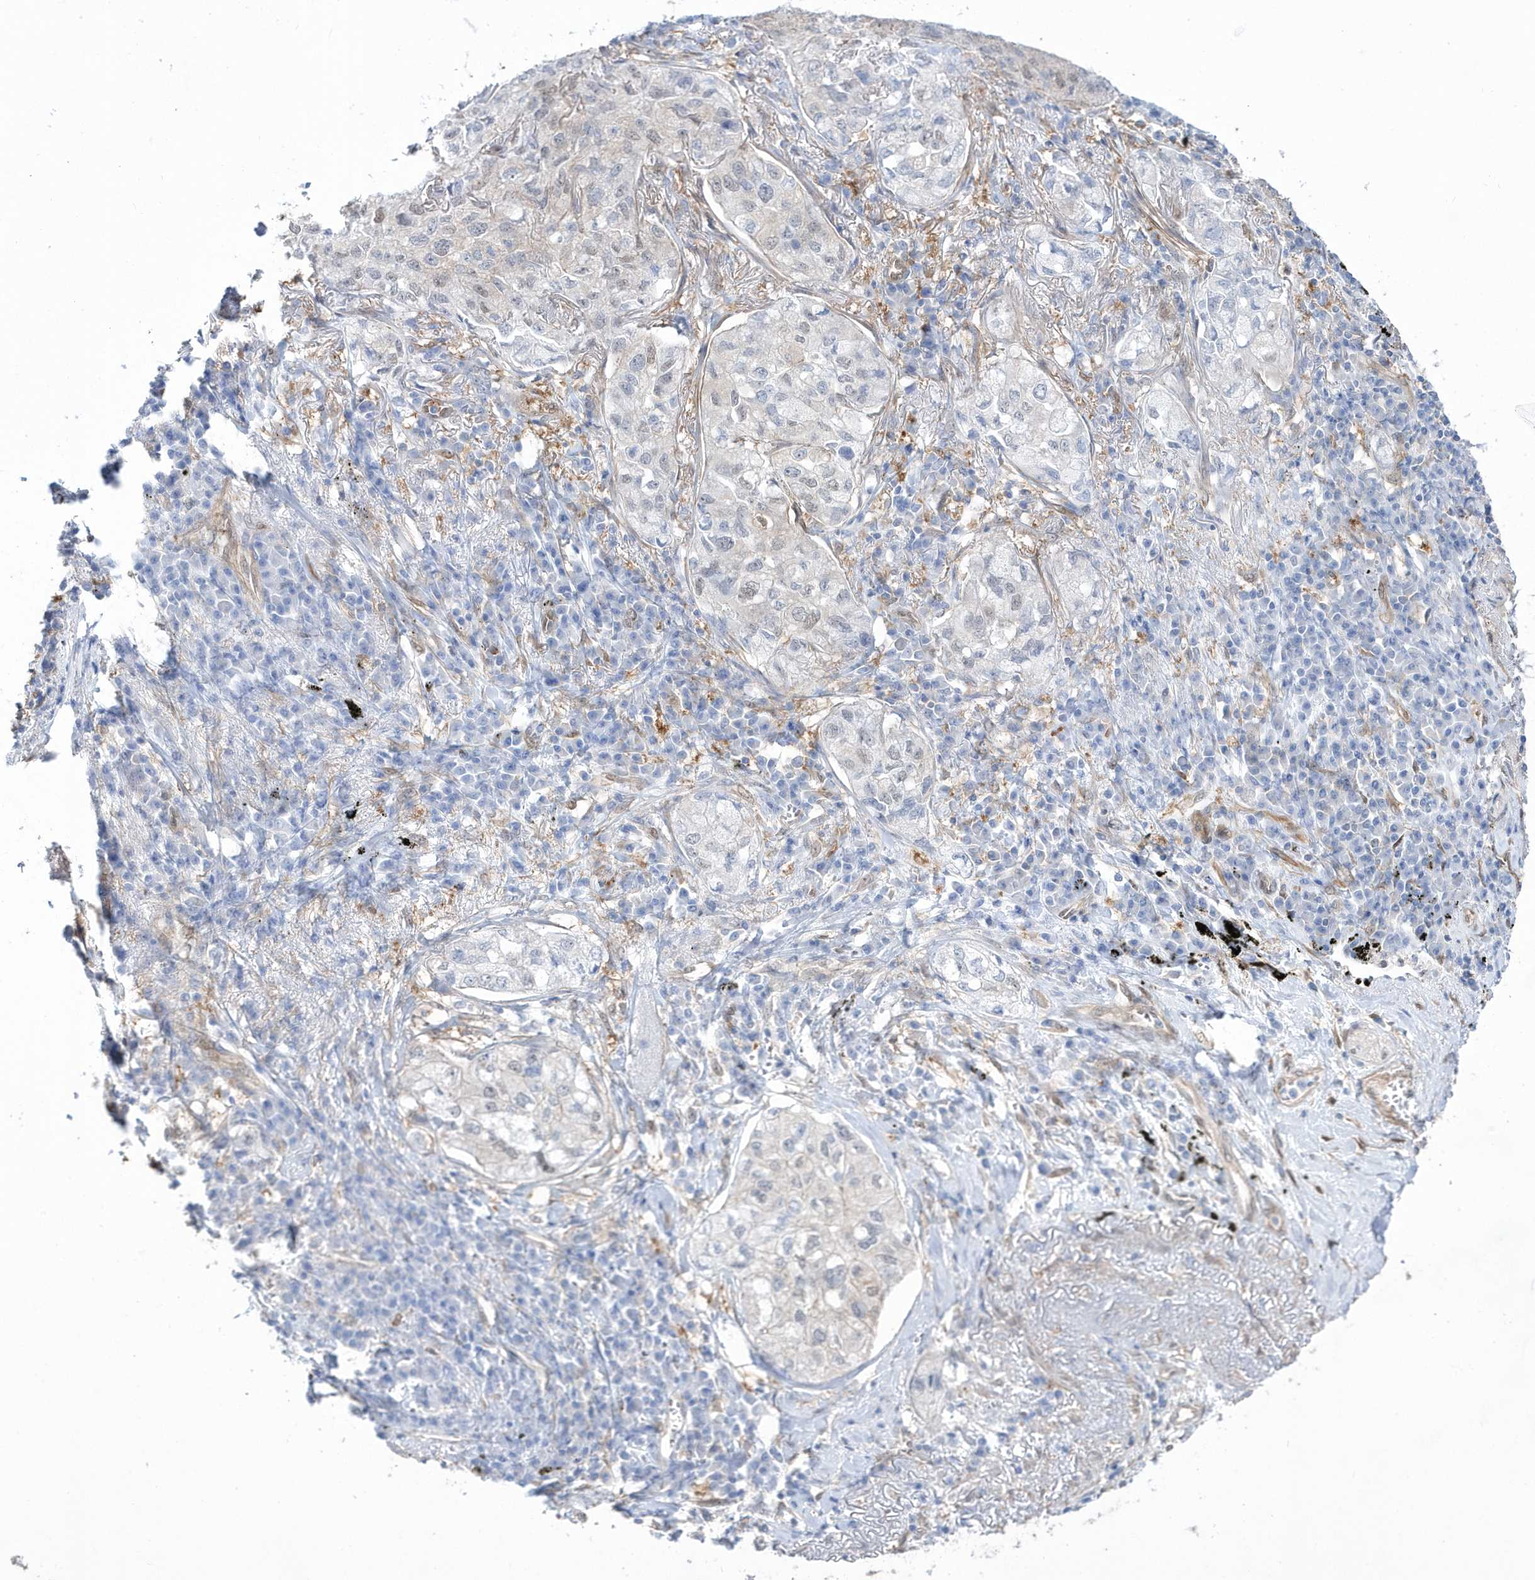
{"staining": {"intensity": "negative", "quantity": "none", "location": "none"}, "tissue": "lung cancer", "cell_type": "Tumor cells", "image_type": "cancer", "snomed": [{"axis": "morphology", "description": "Adenocarcinoma, NOS"}, {"axis": "topography", "description": "Lung"}], "caption": "IHC histopathology image of human adenocarcinoma (lung) stained for a protein (brown), which shows no positivity in tumor cells.", "gene": "BDH2", "patient": {"sex": "male", "age": 65}}